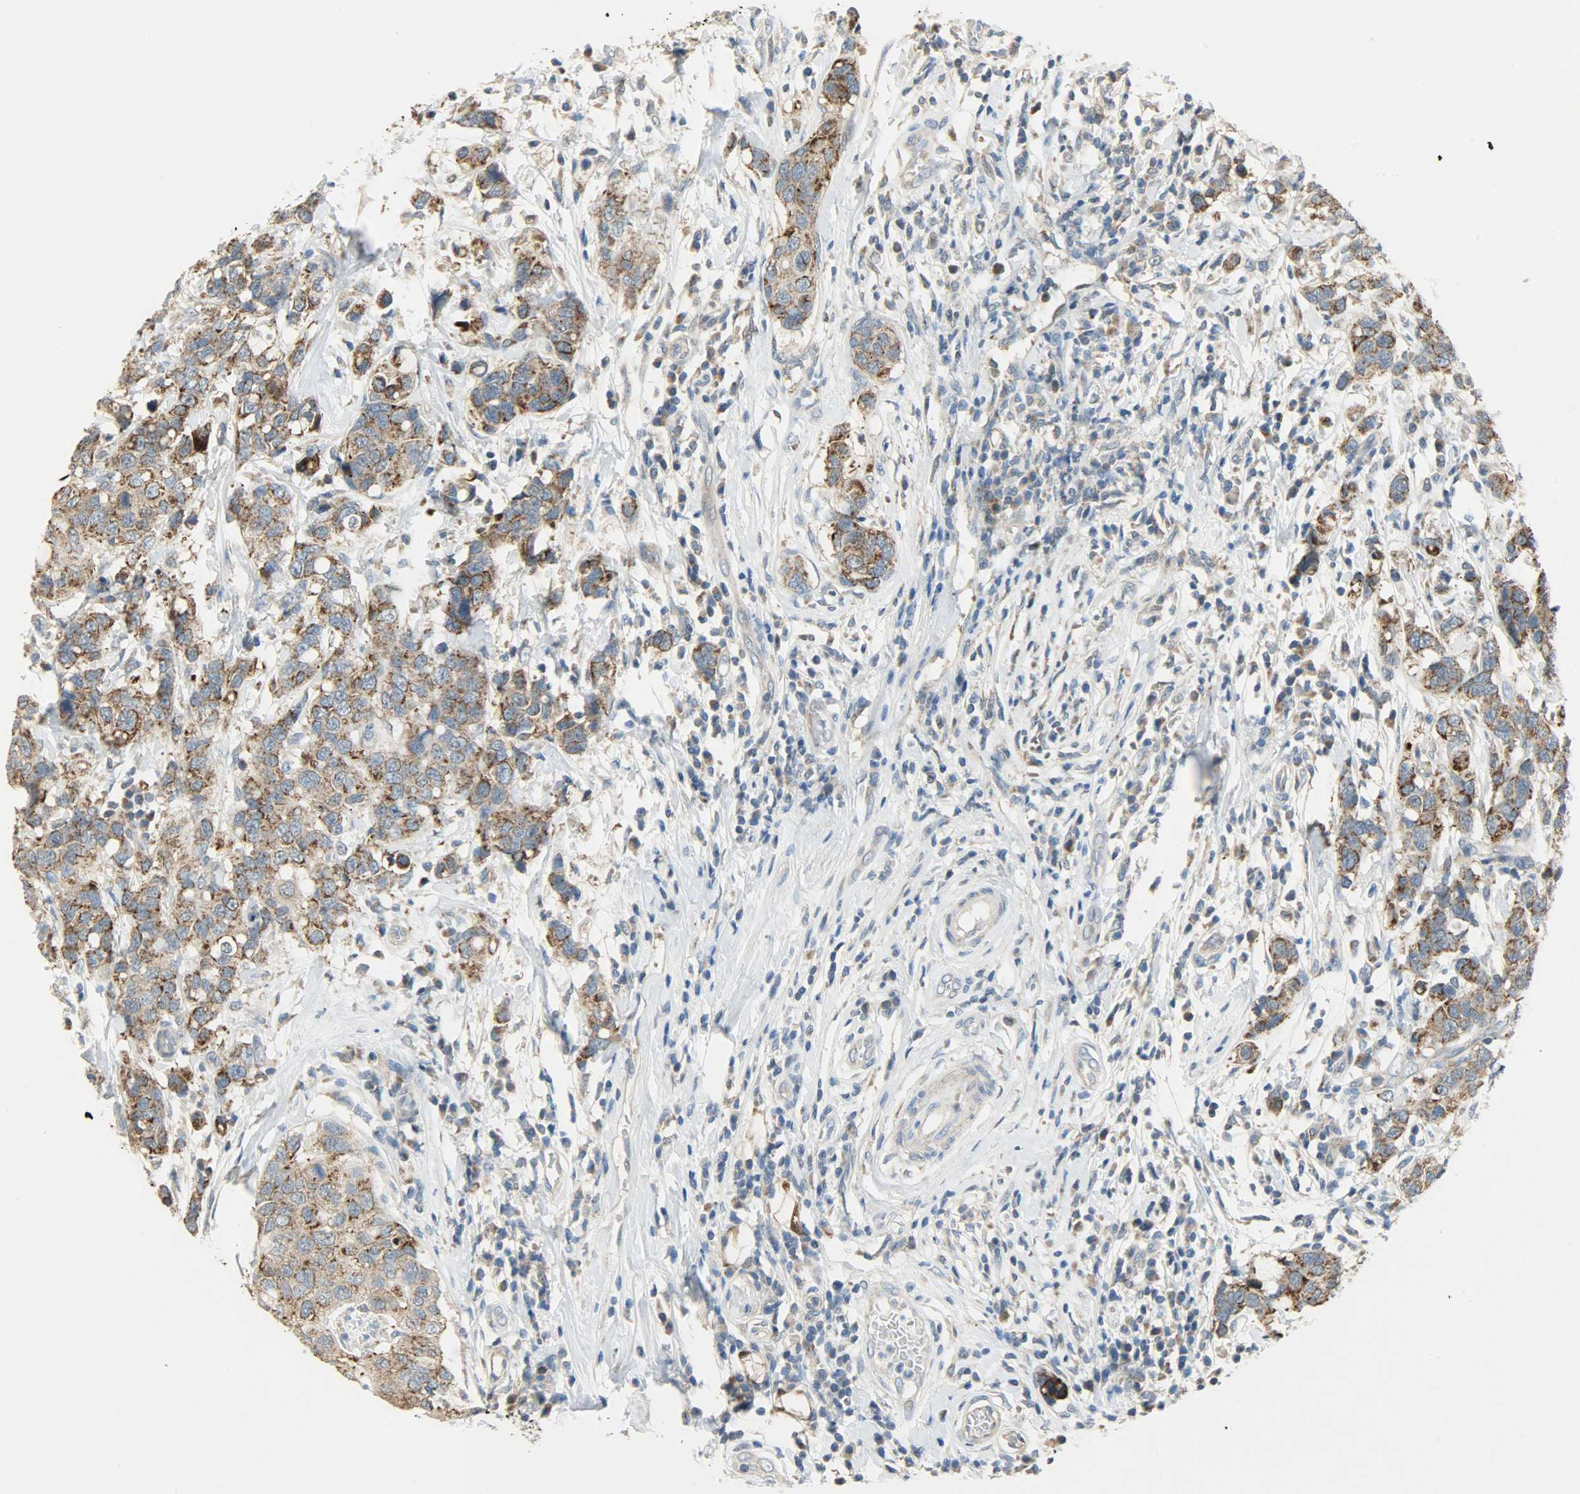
{"staining": {"intensity": "moderate", "quantity": ">75%", "location": "cytoplasmic/membranous"}, "tissue": "breast cancer", "cell_type": "Tumor cells", "image_type": "cancer", "snomed": [{"axis": "morphology", "description": "Duct carcinoma"}, {"axis": "topography", "description": "Breast"}], "caption": "Immunohistochemistry (IHC) histopathology image of neoplastic tissue: breast cancer (infiltrating ductal carcinoma) stained using IHC displays medium levels of moderate protein expression localized specifically in the cytoplasmic/membranous of tumor cells, appearing as a cytoplasmic/membranous brown color.", "gene": "PPP1R1B", "patient": {"sex": "female", "age": 27}}